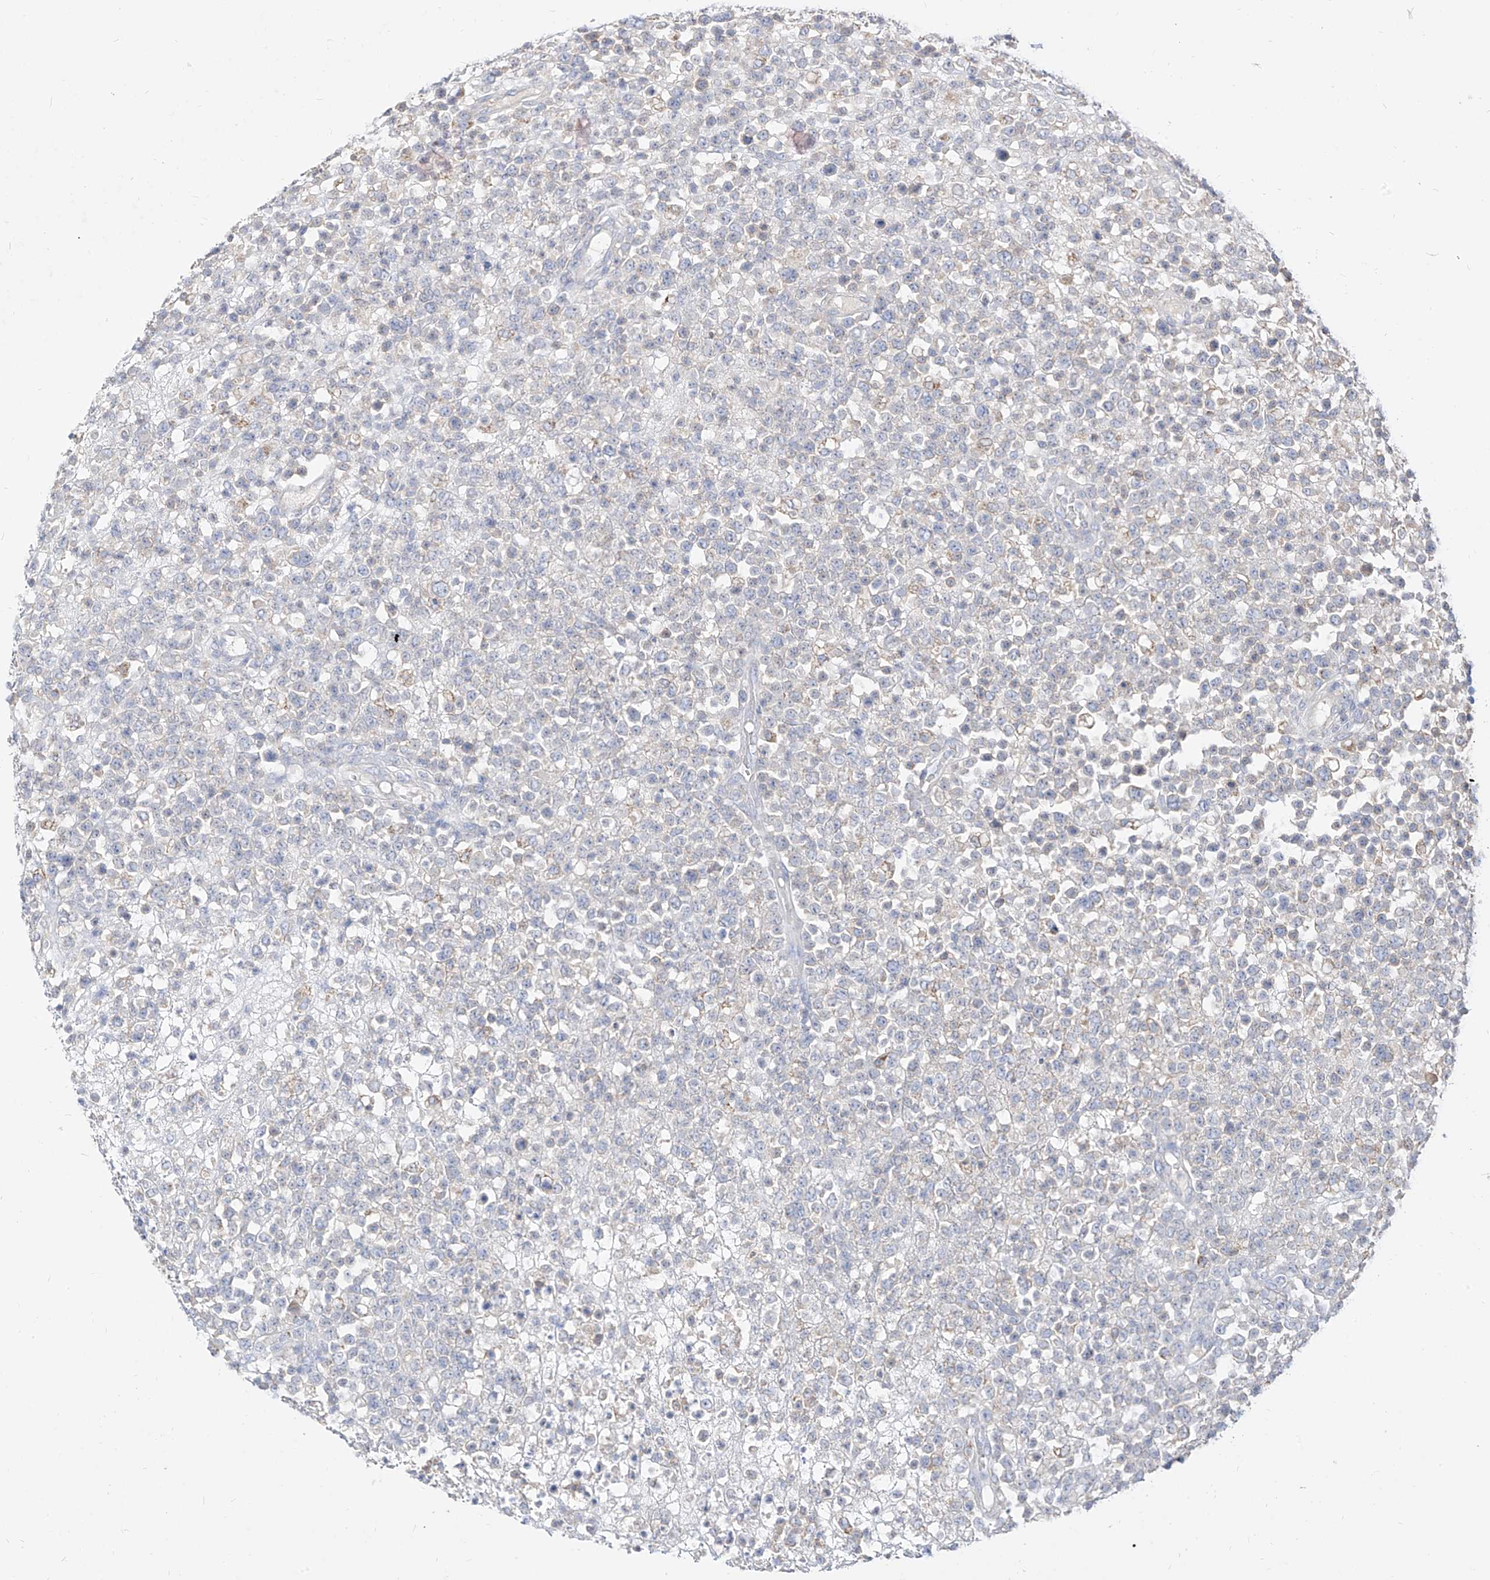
{"staining": {"intensity": "negative", "quantity": "none", "location": "none"}, "tissue": "lymphoma", "cell_type": "Tumor cells", "image_type": "cancer", "snomed": [{"axis": "morphology", "description": "Malignant lymphoma, non-Hodgkin's type, High grade"}, {"axis": "topography", "description": "Colon"}], "caption": "Immunohistochemical staining of lymphoma demonstrates no significant staining in tumor cells.", "gene": "RASA2", "patient": {"sex": "female", "age": 53}}